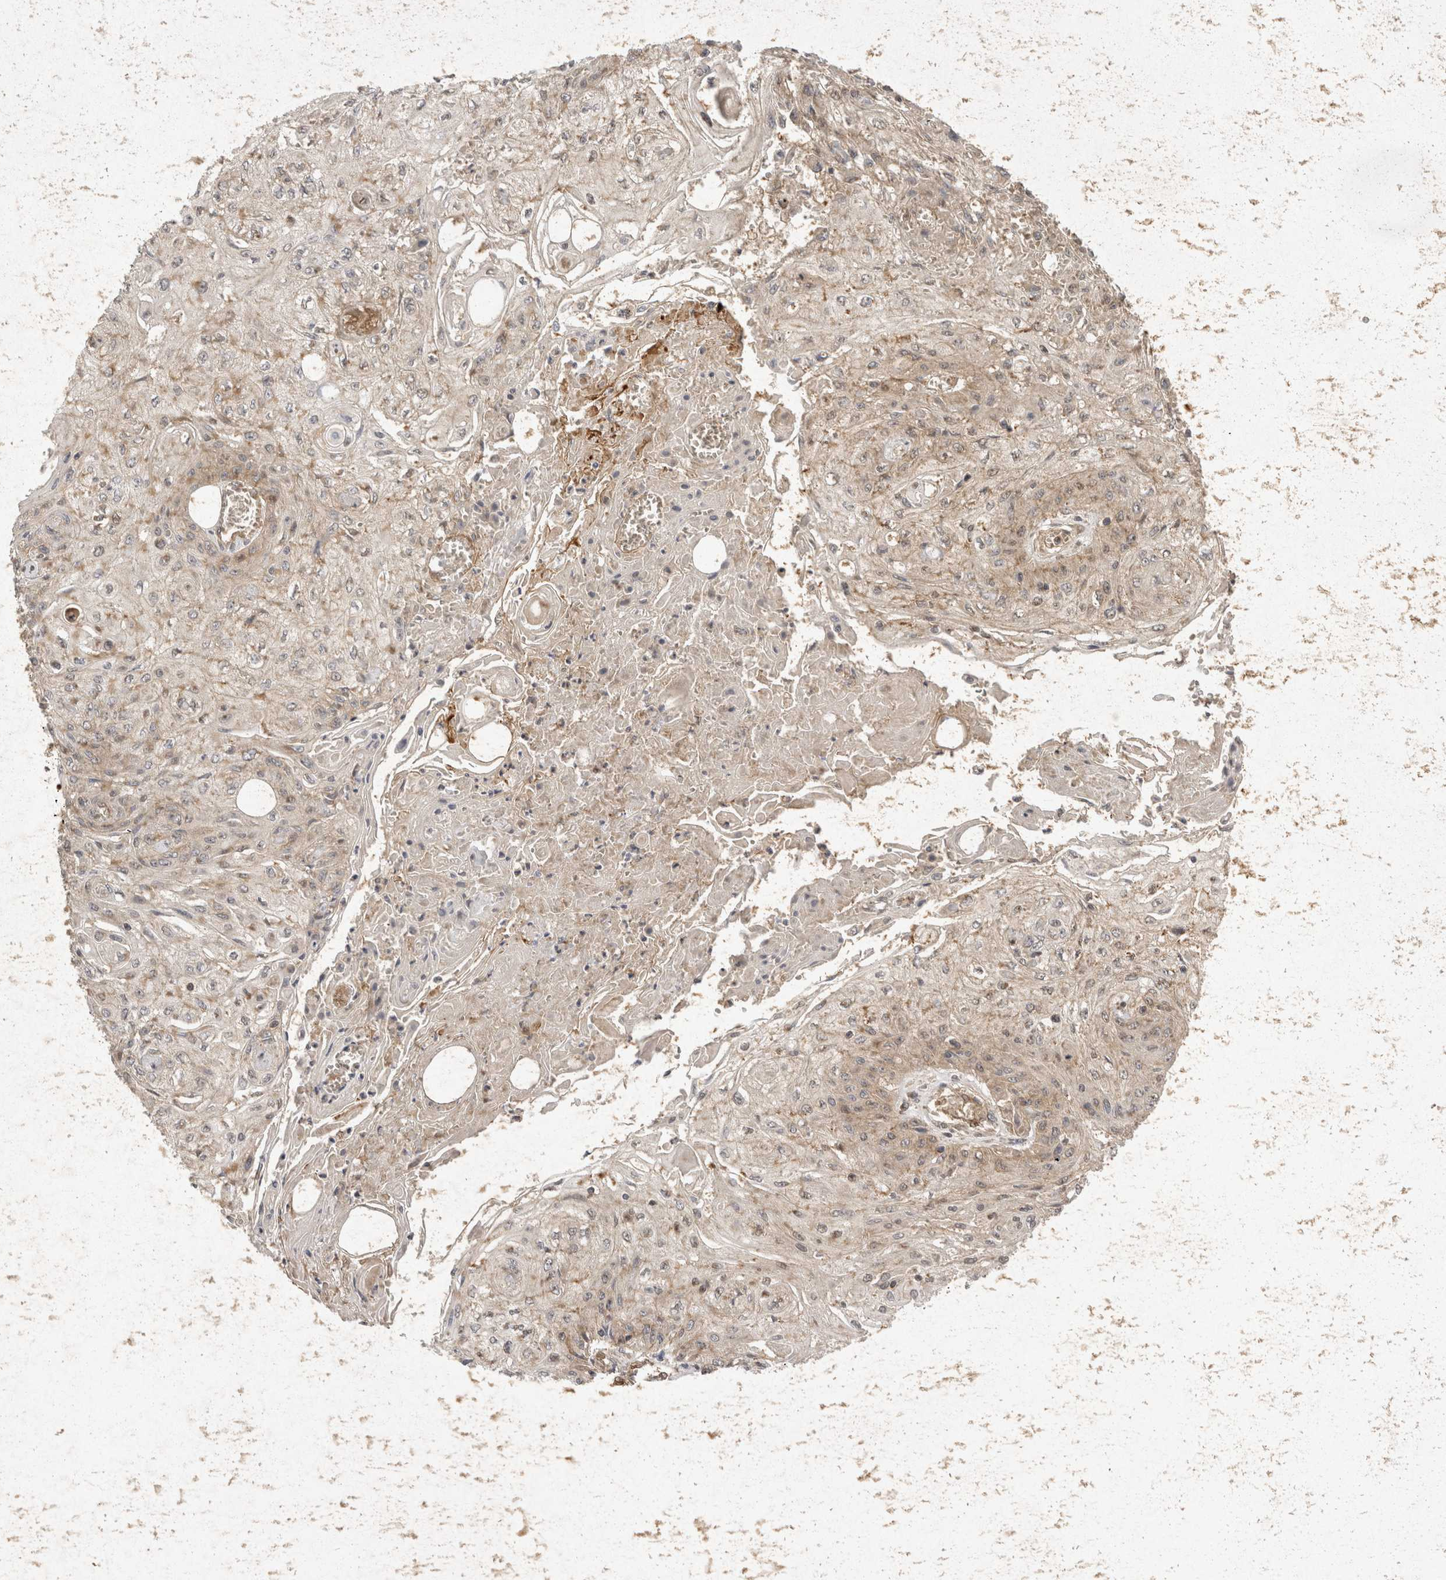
{"staining": {"intensity": "weak", "quantity": "<25%", "location": "cytoplasmic/membranous"}, "tissue": "skin cancer", "cell_type": "Tumor cells", "image_type": "cancer", "snomed": [{"axis": "morphology", "description": "Squamous cell carcinoma, NOS"}, {"axis": "morphology", "description": "Squamous cell carcinoma, metastatic, NOS"}, {"axis": "topography", "description": "Skin"}, {"axis": "topography", "description": "Lymph node"}], "caption": "Tumor cells show no significant protein positivity in metastatic squamous cell carcinoma (skin).", "gene": "EIF4G3", "patient": {"sex": "male", "age": 75}}